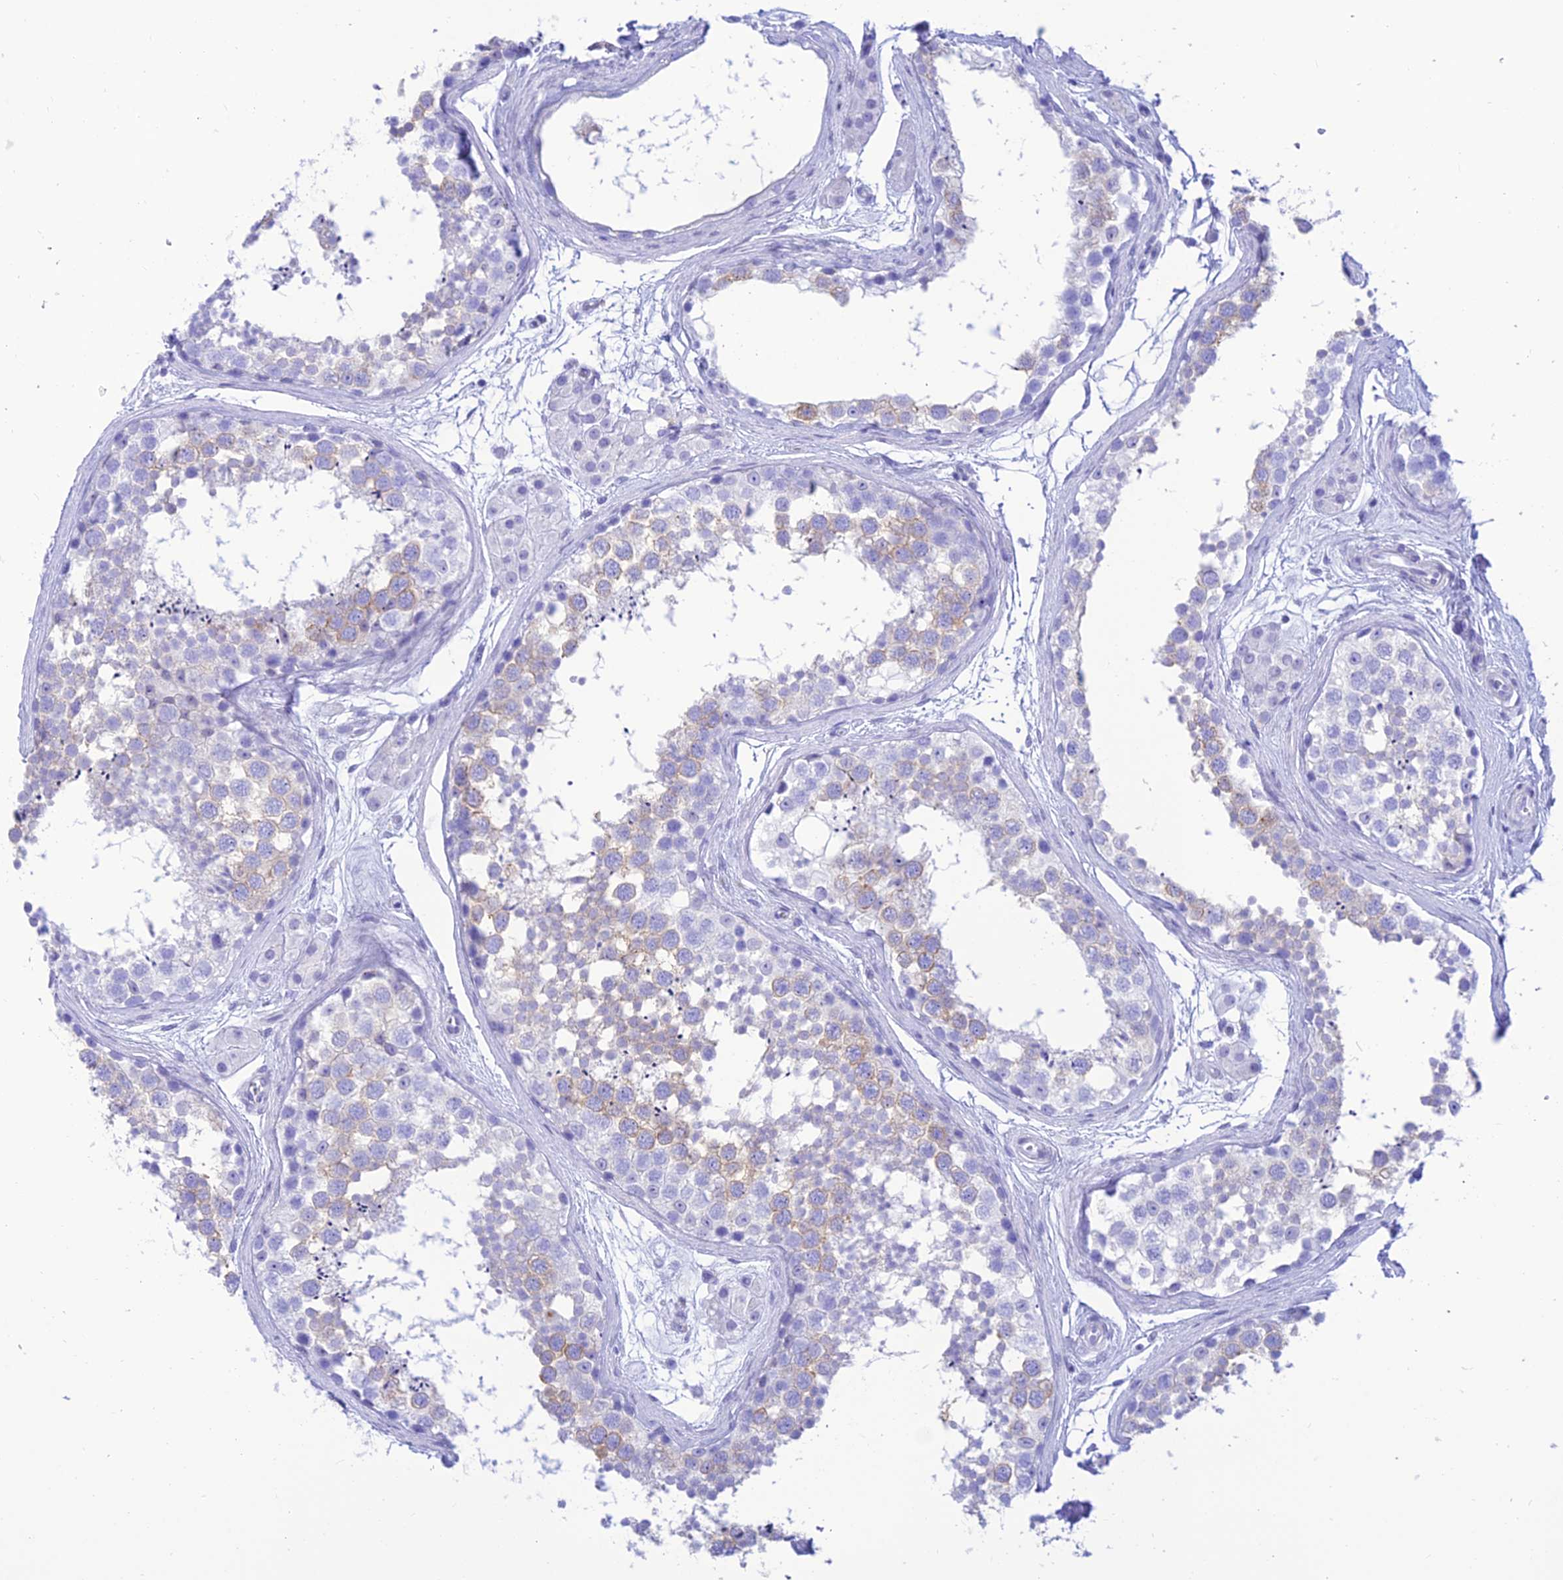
{"staining": {"intensity": "weak", "quantity": "<25%", "location": "cytoplasmic/membranous"}, "tissue": "testis", "cell_type": "Cells in seminiferous ducts", "image_type": "normal", "snomed": [{"axis": "morphology", "description": "Normal tissue, NOS"}, {"axis": "topography", "description": "Testis"}], "caption": "This is an IHC image of normal human testis. There is no expression in cells in seminiferous ducts.", "gene": "PRNP", "patient": {"sex": "male", "age": 56}}